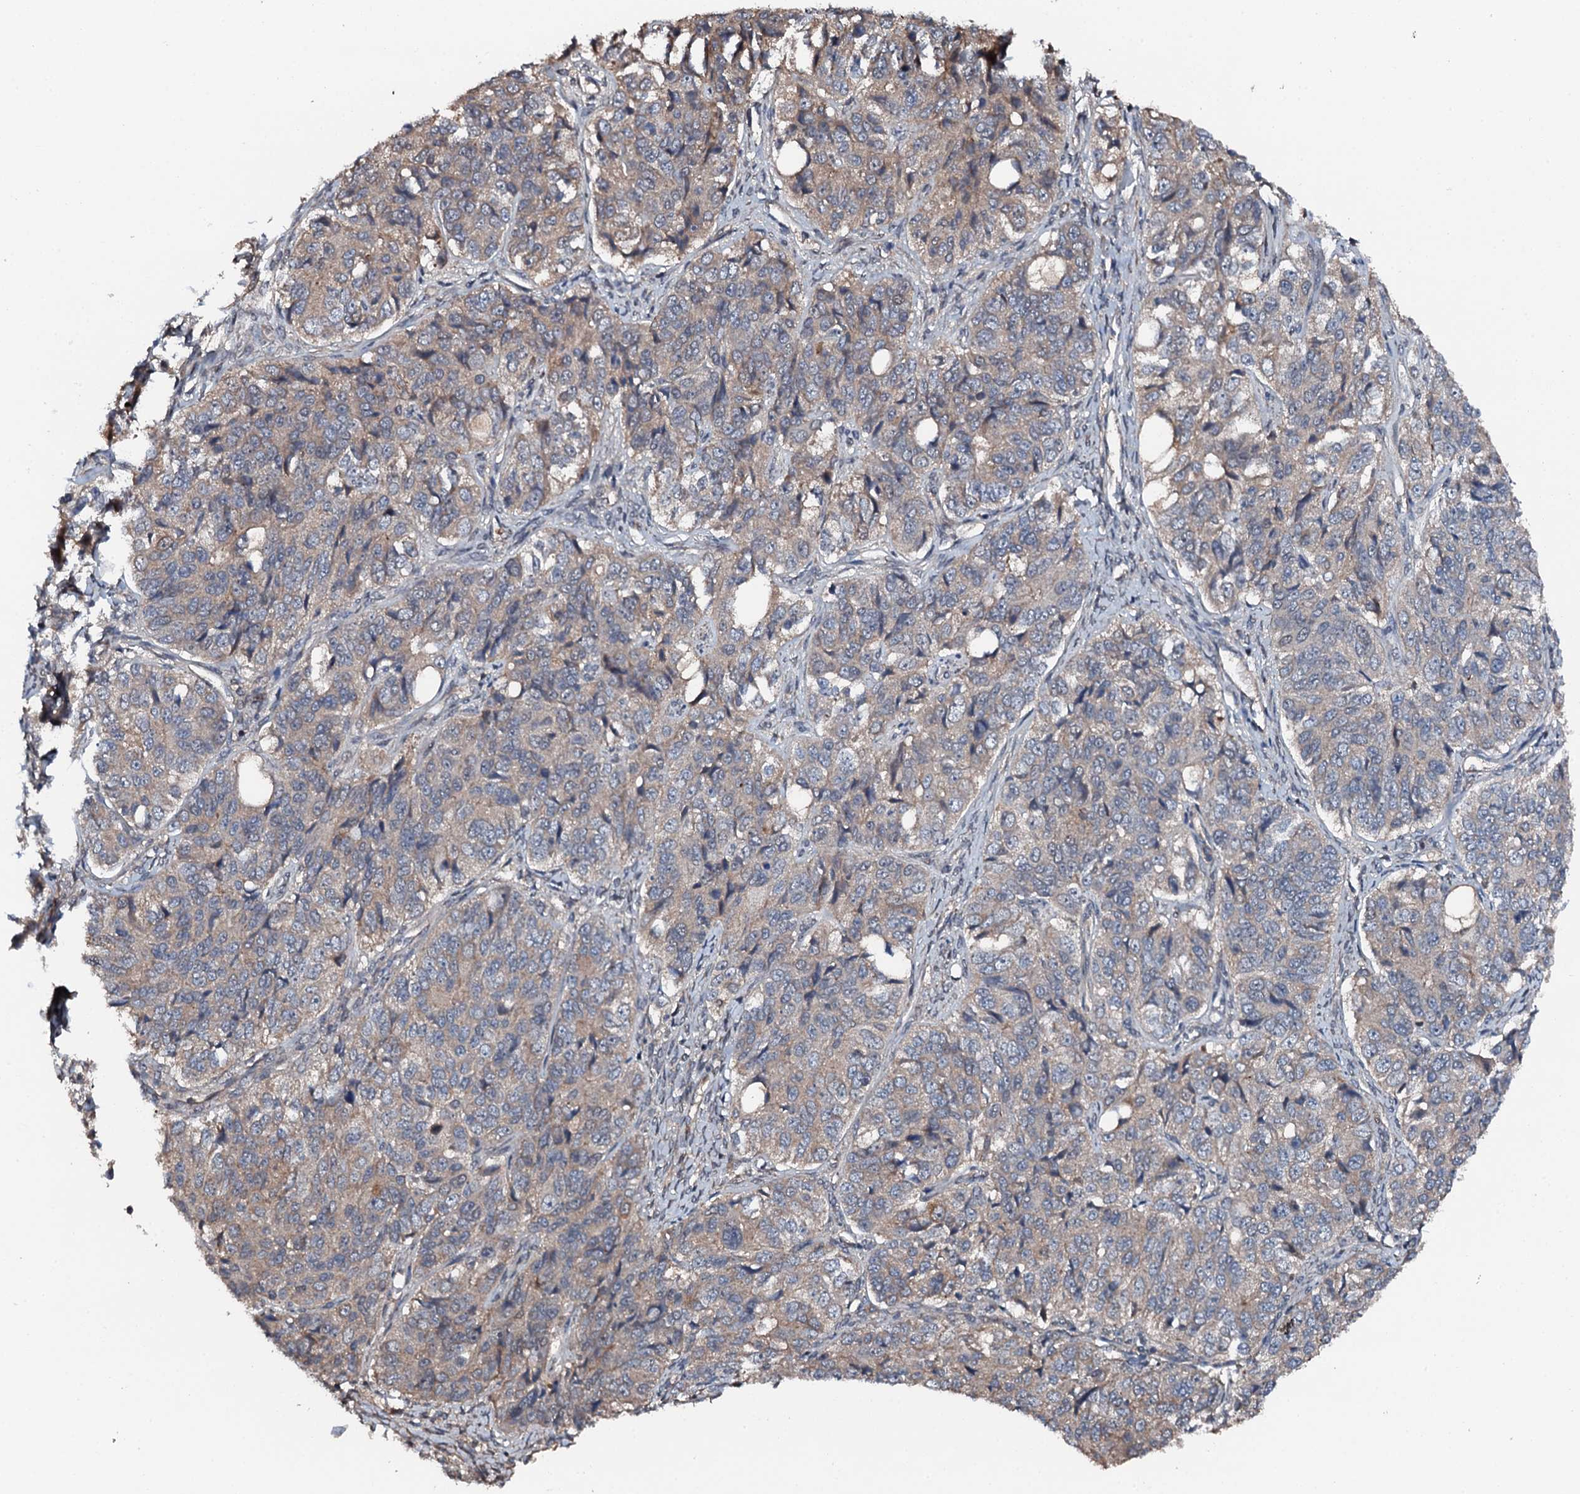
{"staining": {"intensity": "weak", "quantity": "25%-75%", "location": "cytoplasmic/membranous"}, "tissue": "ovarian cancer", "cell_type": "Tumor cells", "image_type": "cancer", "snomed": [{"axis": "morphology", "description": "Carcinoma, endometroid"}, {"axis": "topography", "description": "Ovary"}], "caption": "Protein staining of ovarian endometroid carcinoma tissue shows weak cytoplasmic/membranous positivity in about 25%-75% of tumor cells. The protein of interest is shown in brown color, while the nuclei are stained blue.", "gene": "FLYWCH1", "patient": {"sex": "female", "age": 51}}